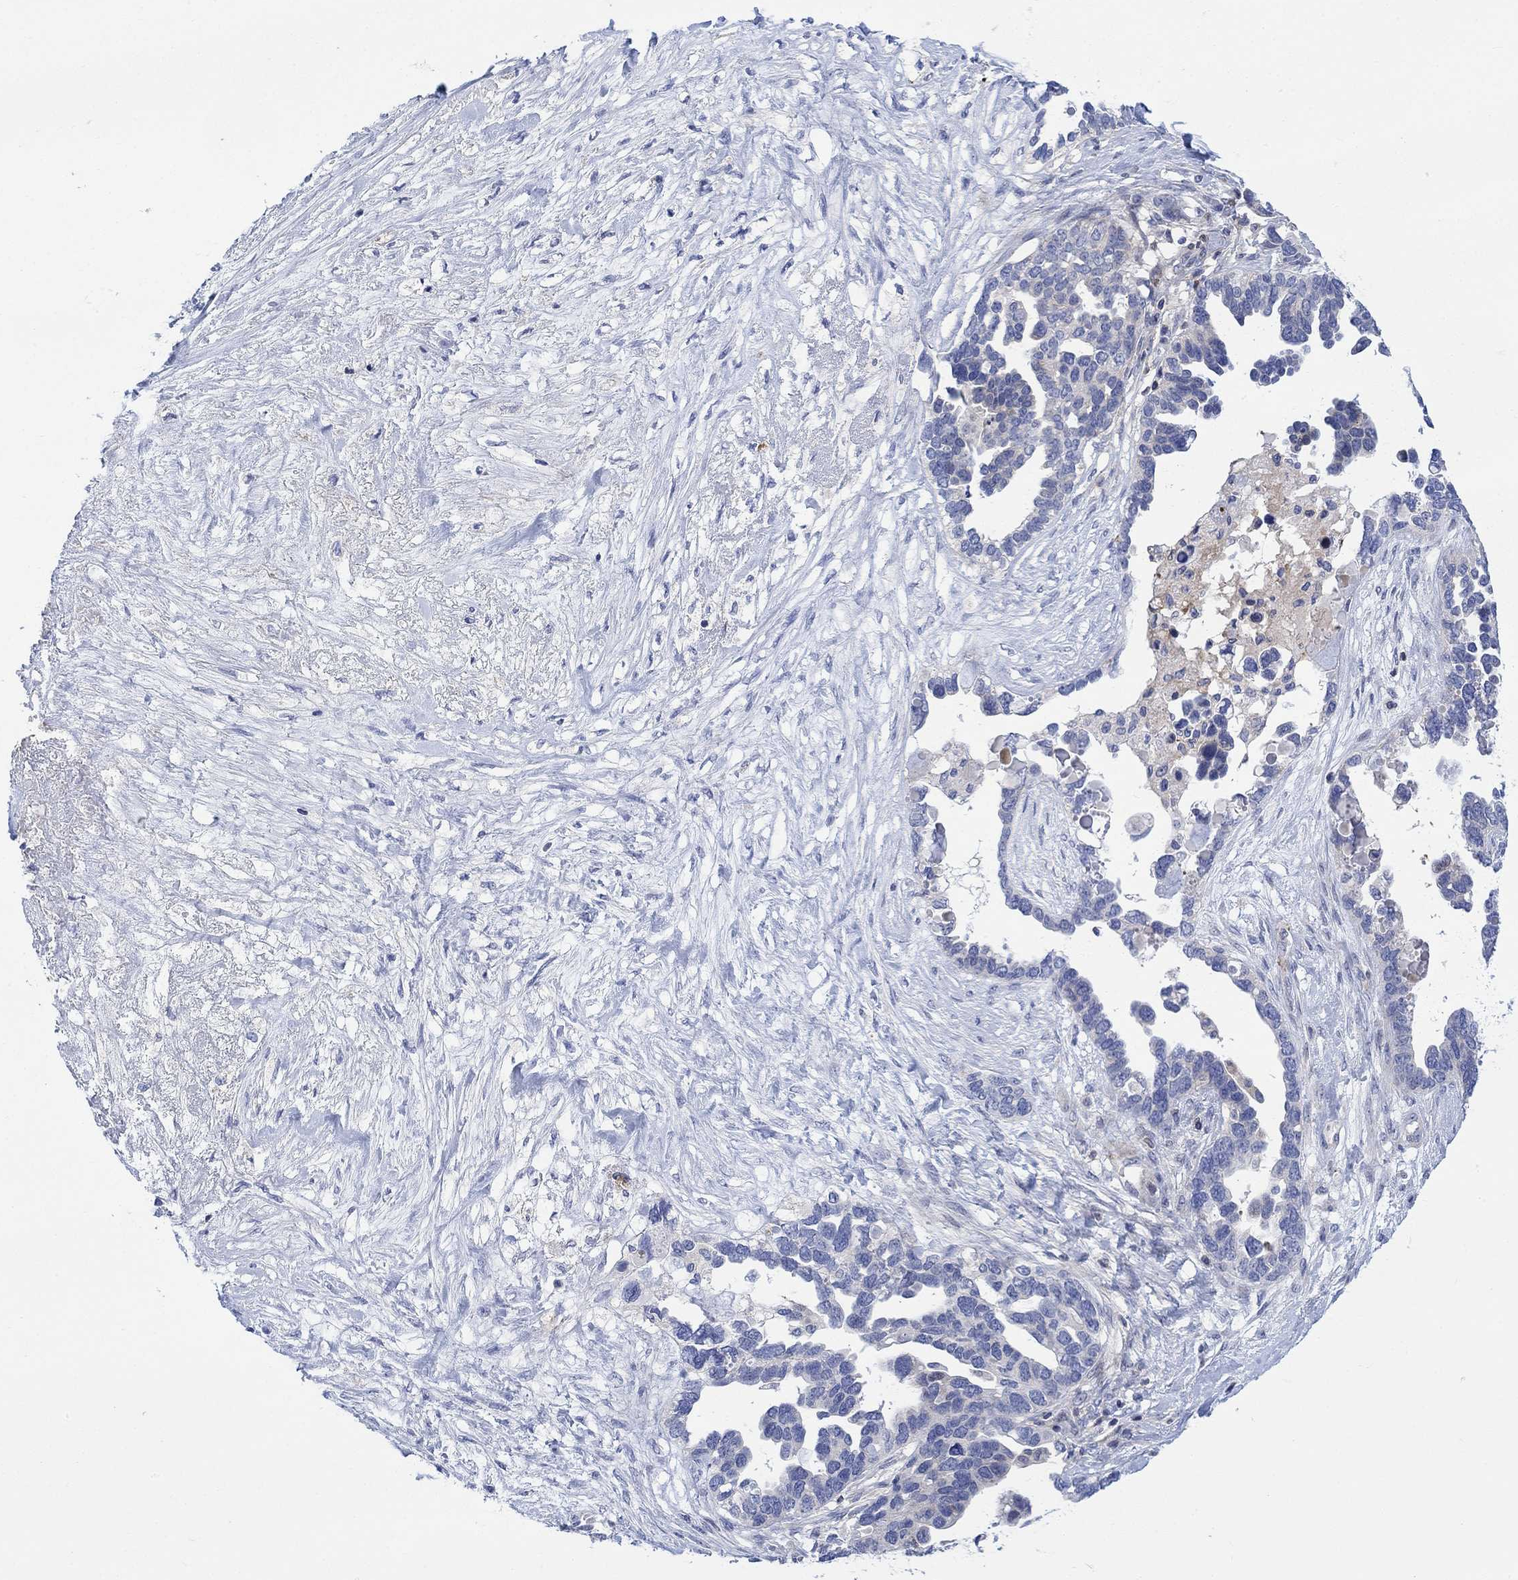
{"staining": {"intensity": "negative", "quantity": "none", "location": "none"}, "tissue": "ovarian cancer", "cell_type": "Tumor cells", "image_type": "cancer", "snomed": [{"axis": "morphology", "description": "Cystadenocarcinoma, serous, NOS"}, {"axis": "topography", "description": "Ovary"}], "caption": "Tumor cells are negative for protein expression in human ovarian cancer (serous cystadenocarcinoma).", "gene": "ARSK", "patient": {"sex": "female", "age": 54}}